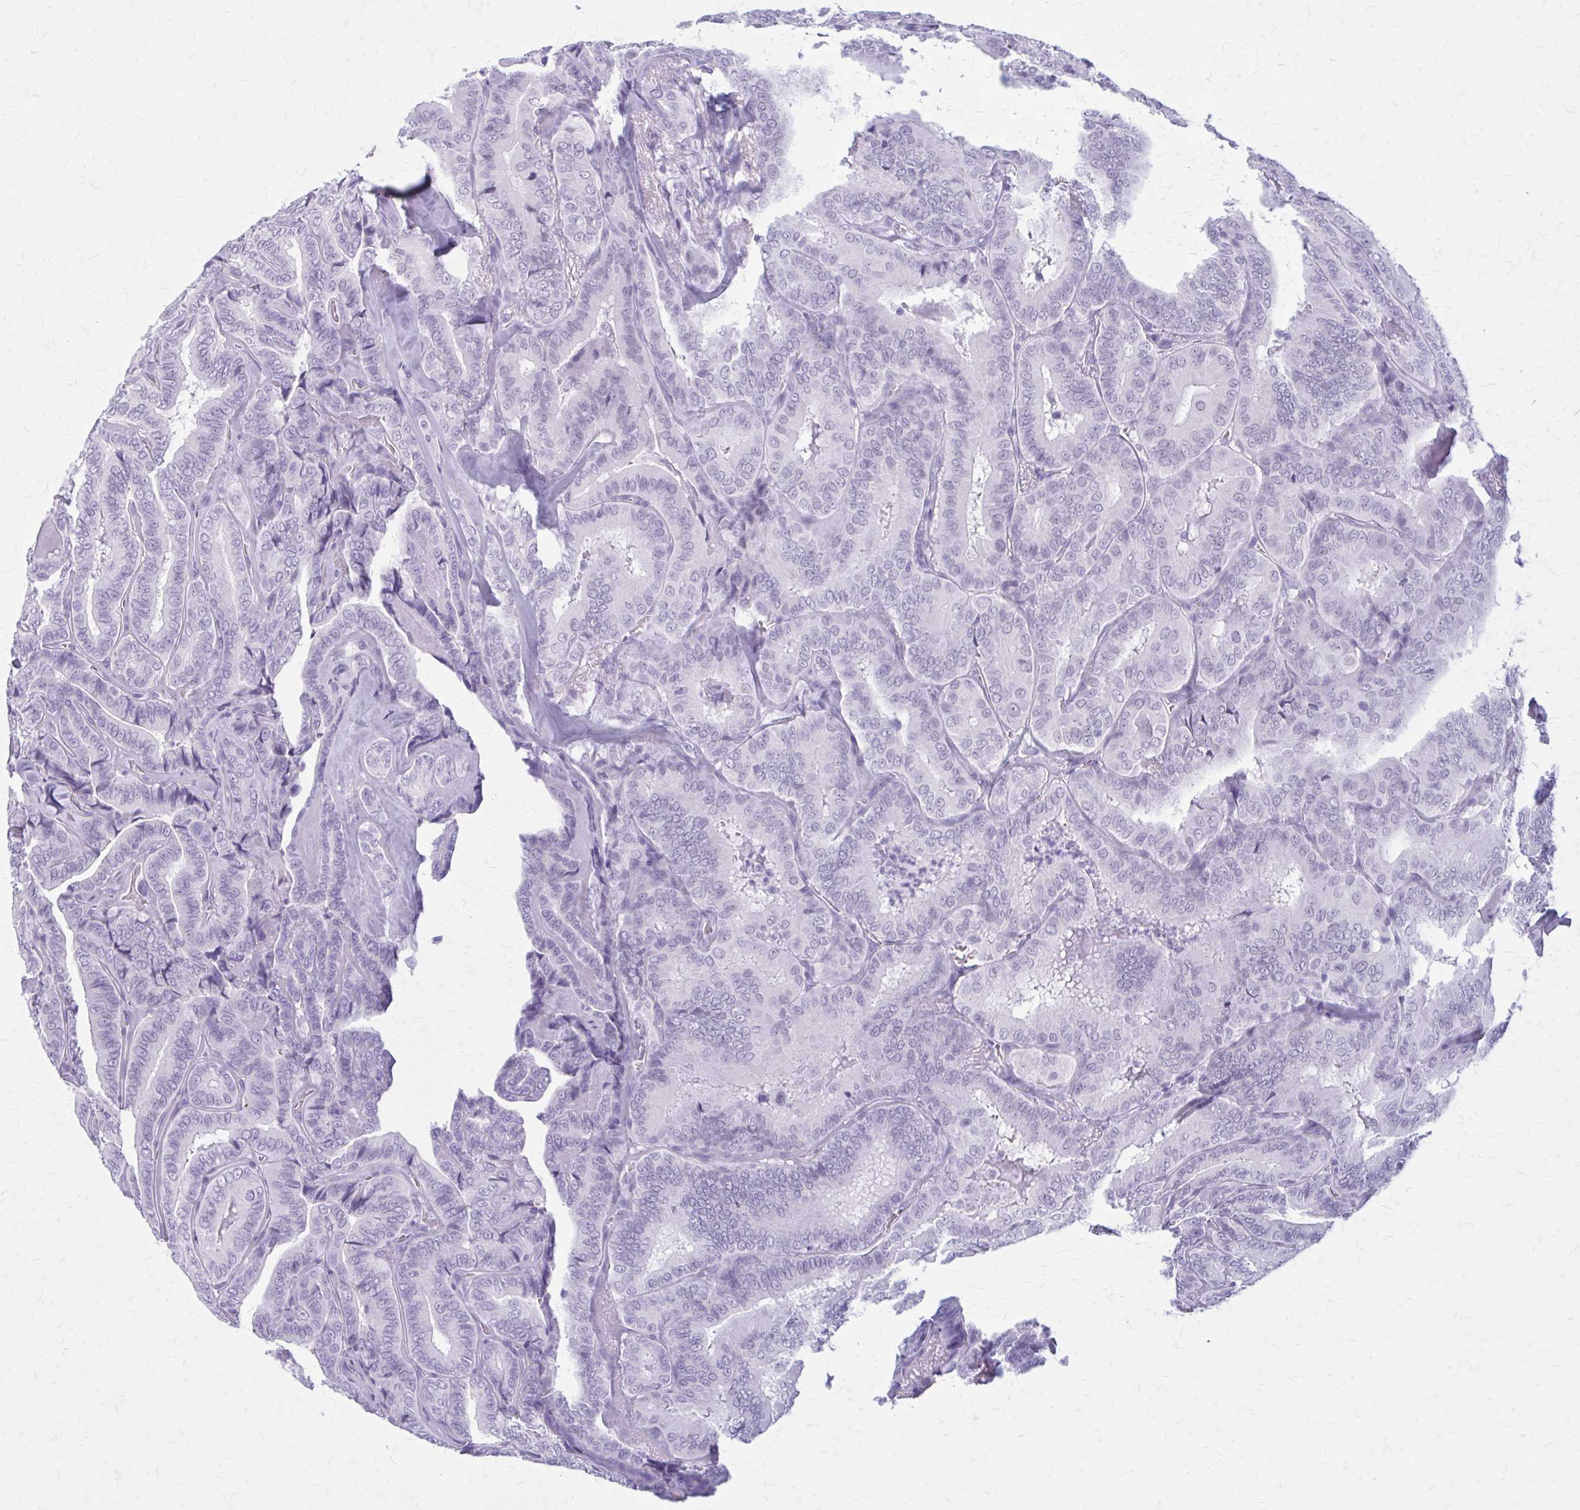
{"staining": {"intensity": "negative", "quantity": "none", "location": "none"}, "tissue": "thyroid cancer", "cell_type": "Tumor cells", "image_type": "cancer", "snomed": [{"axis": "morphology", "description": "Papillary adenocarcinoma, NOS"}, {"axis": "topography", "description": "Thyroid gland"}], "caption": "This is an immunohistochemistry micrograph of human papillary adenocarcinoma (thyroid). There is no staining in tumor cells.", "gene": "GAD1", "patient": {"sex": "male", "age": 61}}